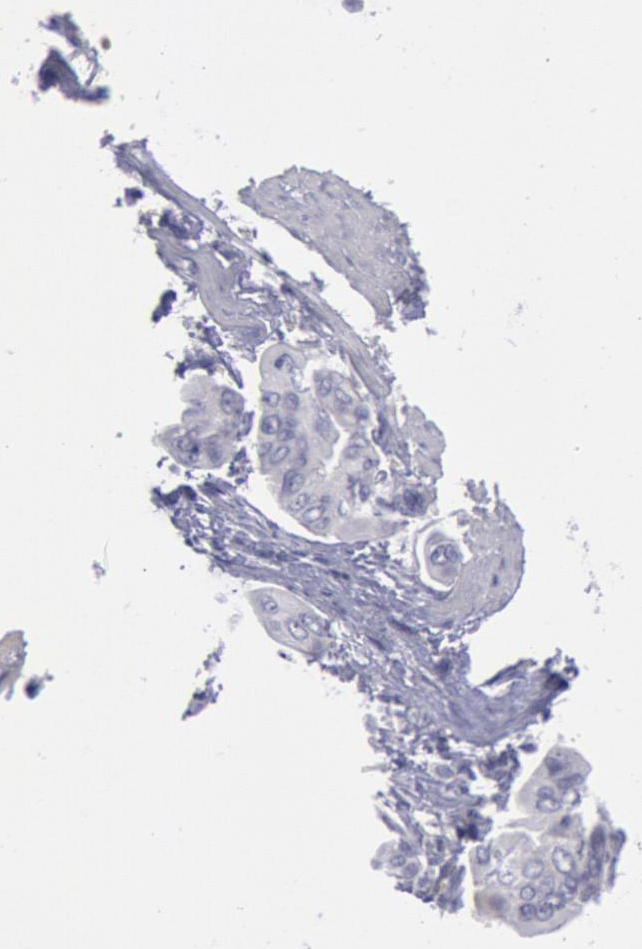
{"staining": {"intensity": "negative", "quantity": "none", "location": "none"}, "tissue": "stomach cancer", "cell_type": "Tumor cells", "image_type": "cancer", "snomed": [{"axis": "morphology", "description": "Adenocarcinoma, NOS"}, {"axis": "topography", "description": "Stomach, upper"}], "caption": "High magnification brightfield microscopy of adenocarcinoma (stomach) stained with DAB (brown) and counterstained with hematoxylin (blue): tumor cells show no significant expression.", "gene": "MYH7", "patient": {"sex": "male", "age": 80}}